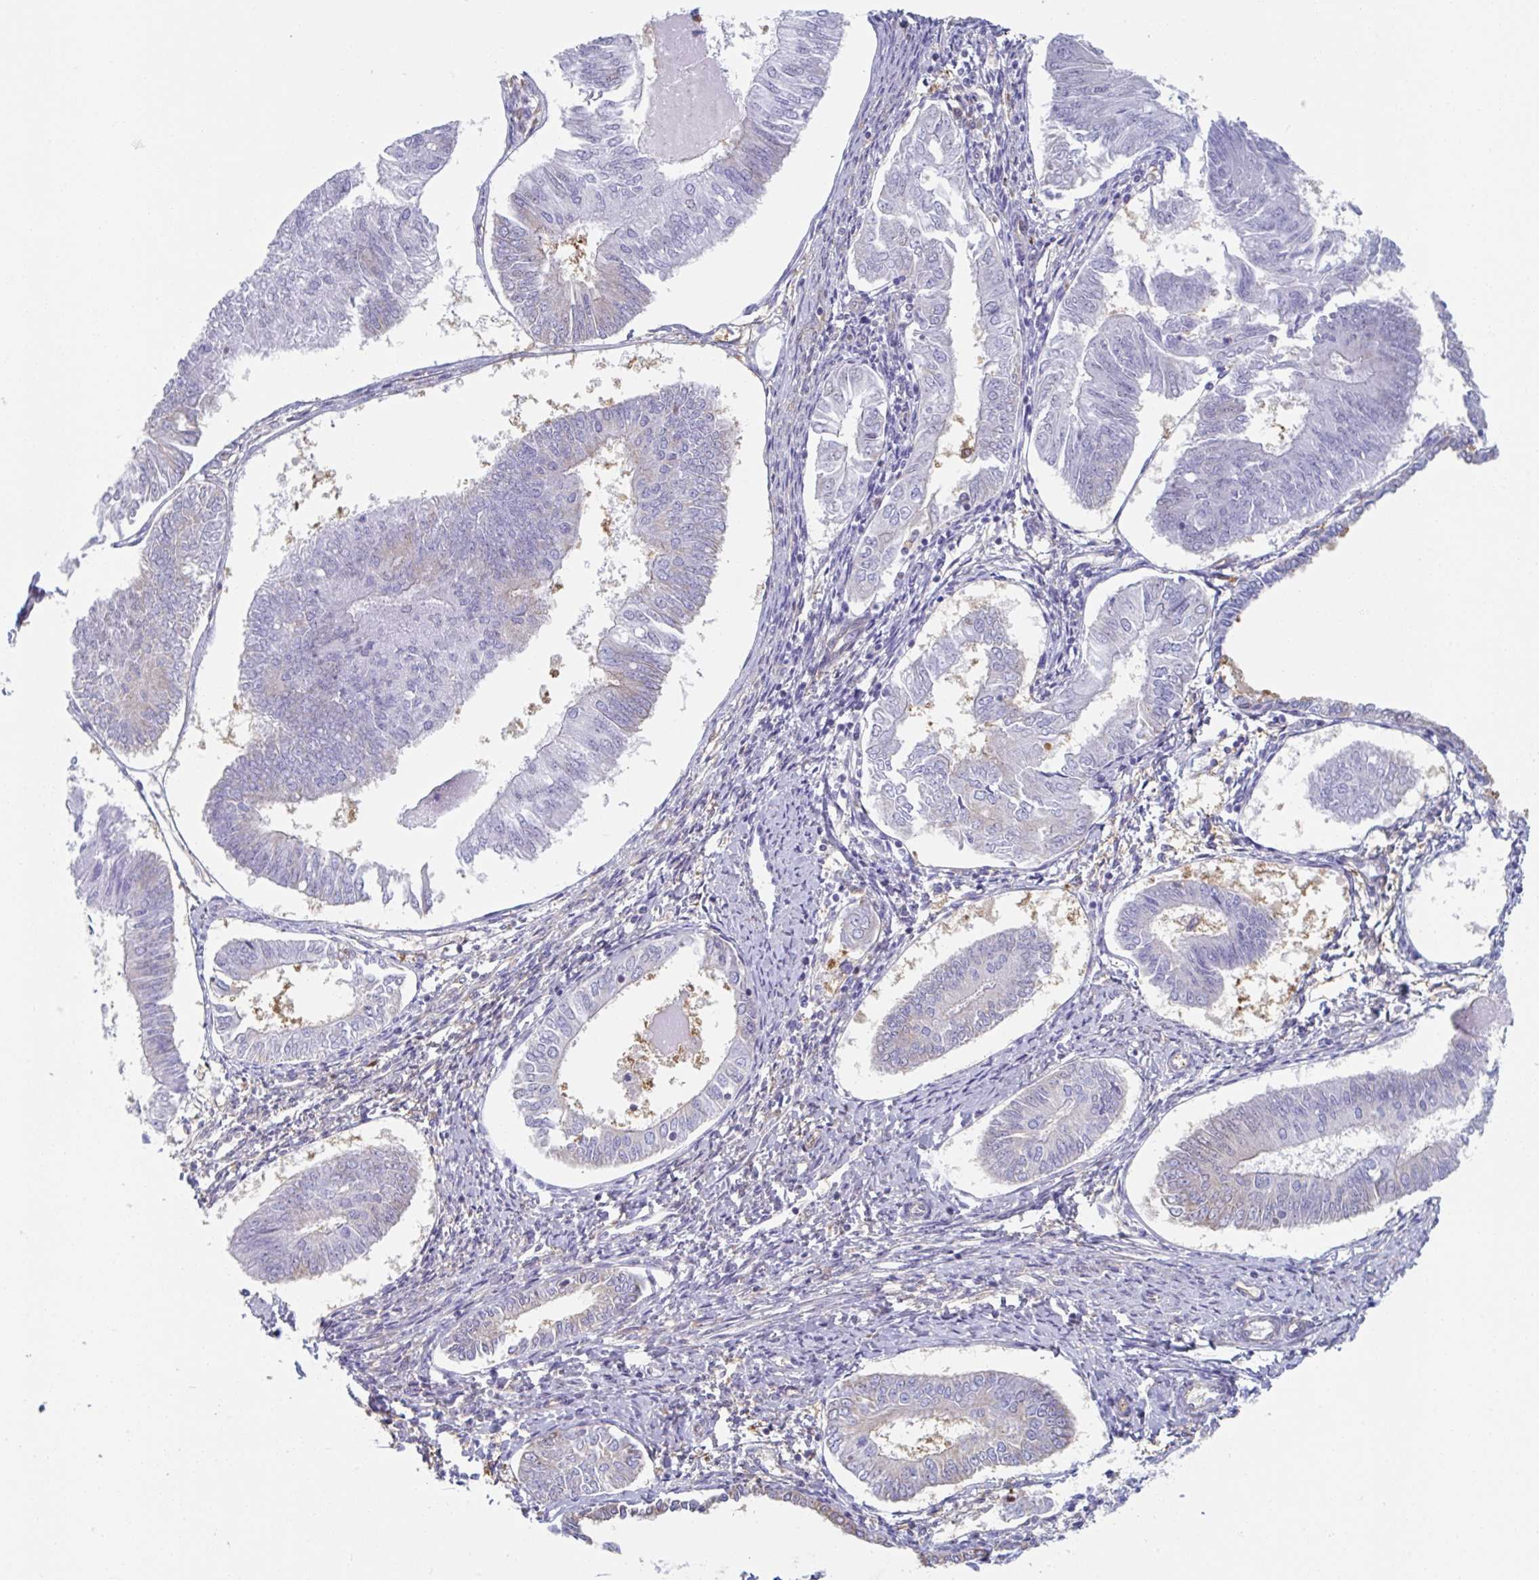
{"staining": {"intensity": "negative", "quantity": "none", "location": "none"}, "tissue": "endometrial cancer", "cell_type": "Tumor cells", "image_type": "cancer", "snomed": [{"axis": "morphology", "description": "Adenocarcinoma, NOS"}, {"axis": "topography", "description": "Endometrium"}], "caption": "A high-resolution histopathology image shows immunohistochemistry staining of endometrial cancer (adenocarcinoma), which reveals no significant staining in tumor cells.", "gene": "AMPD2", "patient": {"sex": "female", "age": 58}}